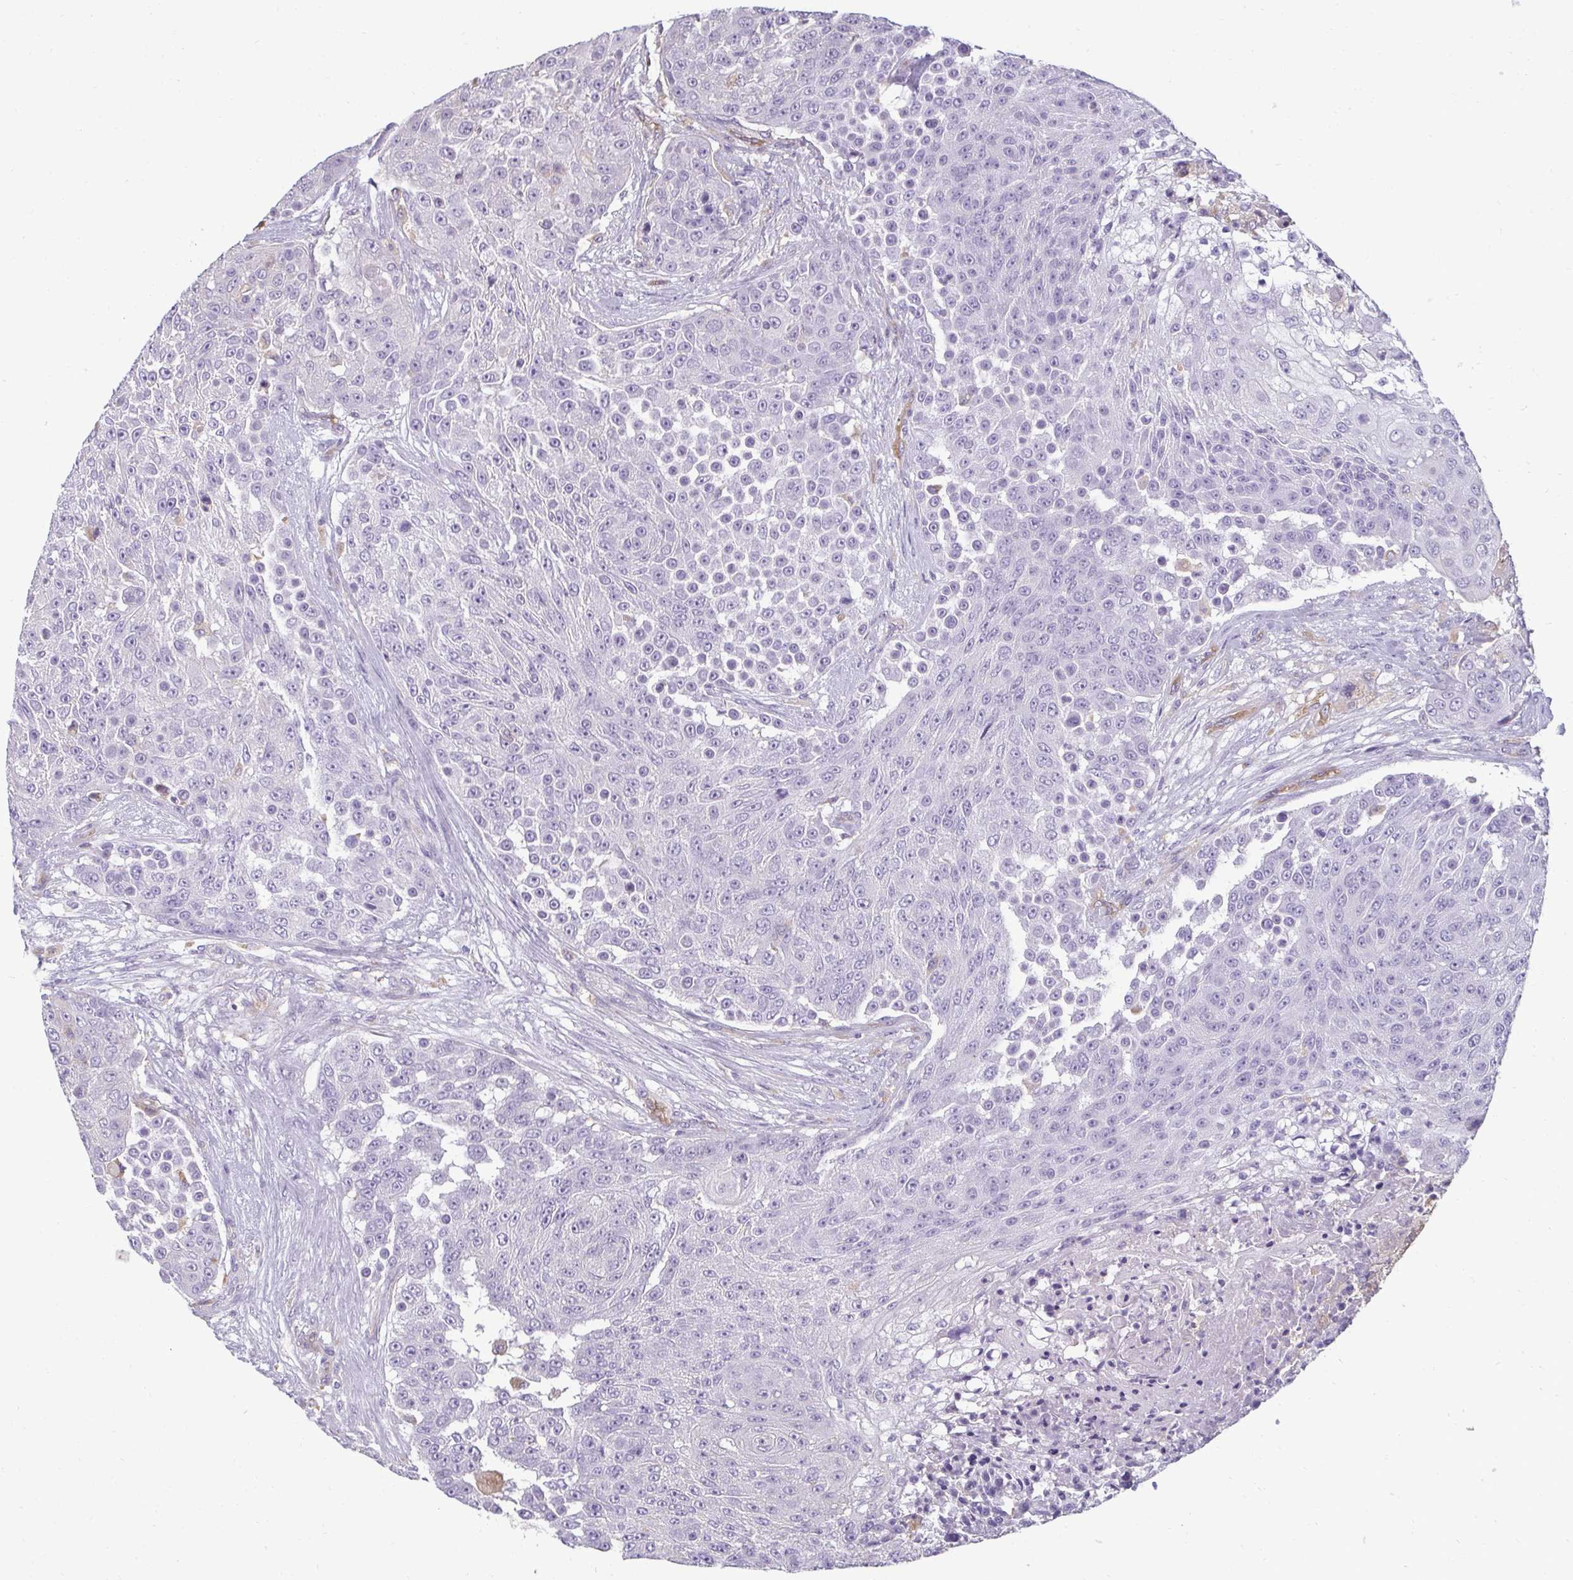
{"staining": {"intensity": "negative", "quantity": "none", "location": "none"}, "tissue": "urothelial cancer", "cell_type": "Tumor cells", "image_type": "cancer", "snomed": [{"axis": "morphology", "description": "Urothelial carcinoma, High grade"}, {"axis": "topography", "description": "Urinary bladder"}], "caption": "Immunohistochemistry (IHC) of urothelial cancer demonstrates no positivity in tumor cells.", "gene": "PDE2A", "patient": {"sex": "female", "age": 63}}